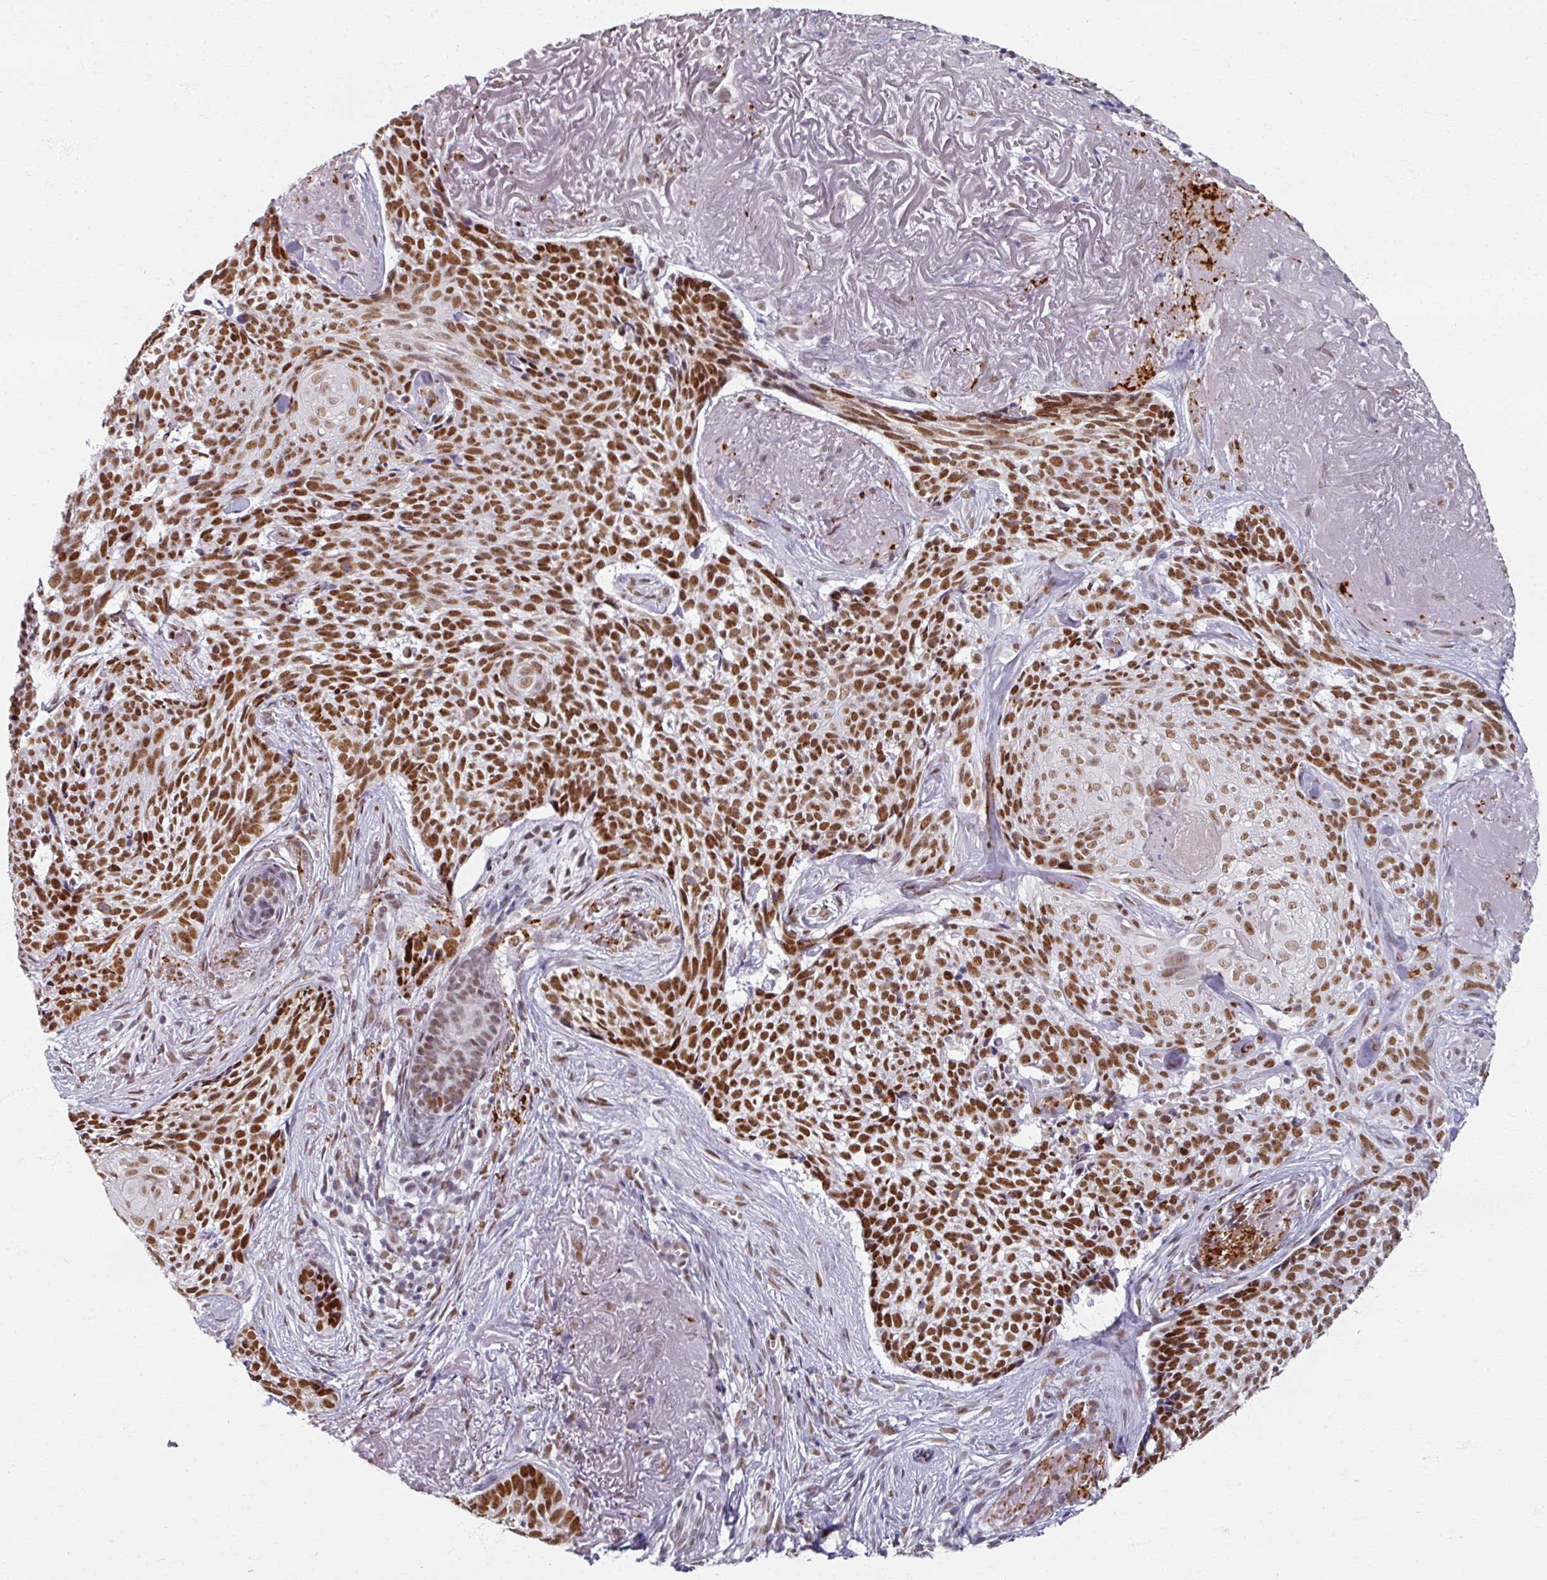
{"staining": {"intensity": "moderate", "quantity": ">75%", "location": "nuclear"}, "tissue": "skin cancer", "cell_type": "Tumor cells", "image_type": "cancer", "snomed": [{"axis": "morphology", "description": "Basal cell carcinoma"}, {"axis": "topography", "description": "Skin"}, {"axis": "topography", "description": "Skin of face"}], "caption": "Immunohistochemistry (IHC) histopathology image of neoplastic tissue: human basal cell carcinoma (skin) stained using immunohistochemistry (IHC) shows medium levels of moderate protein expression localized specifically in the nuclear of tumor cells, appearing as a nuclear brown color.", "gene": "RIPOR3", "patient": {"sex": "female", "age": 95}}